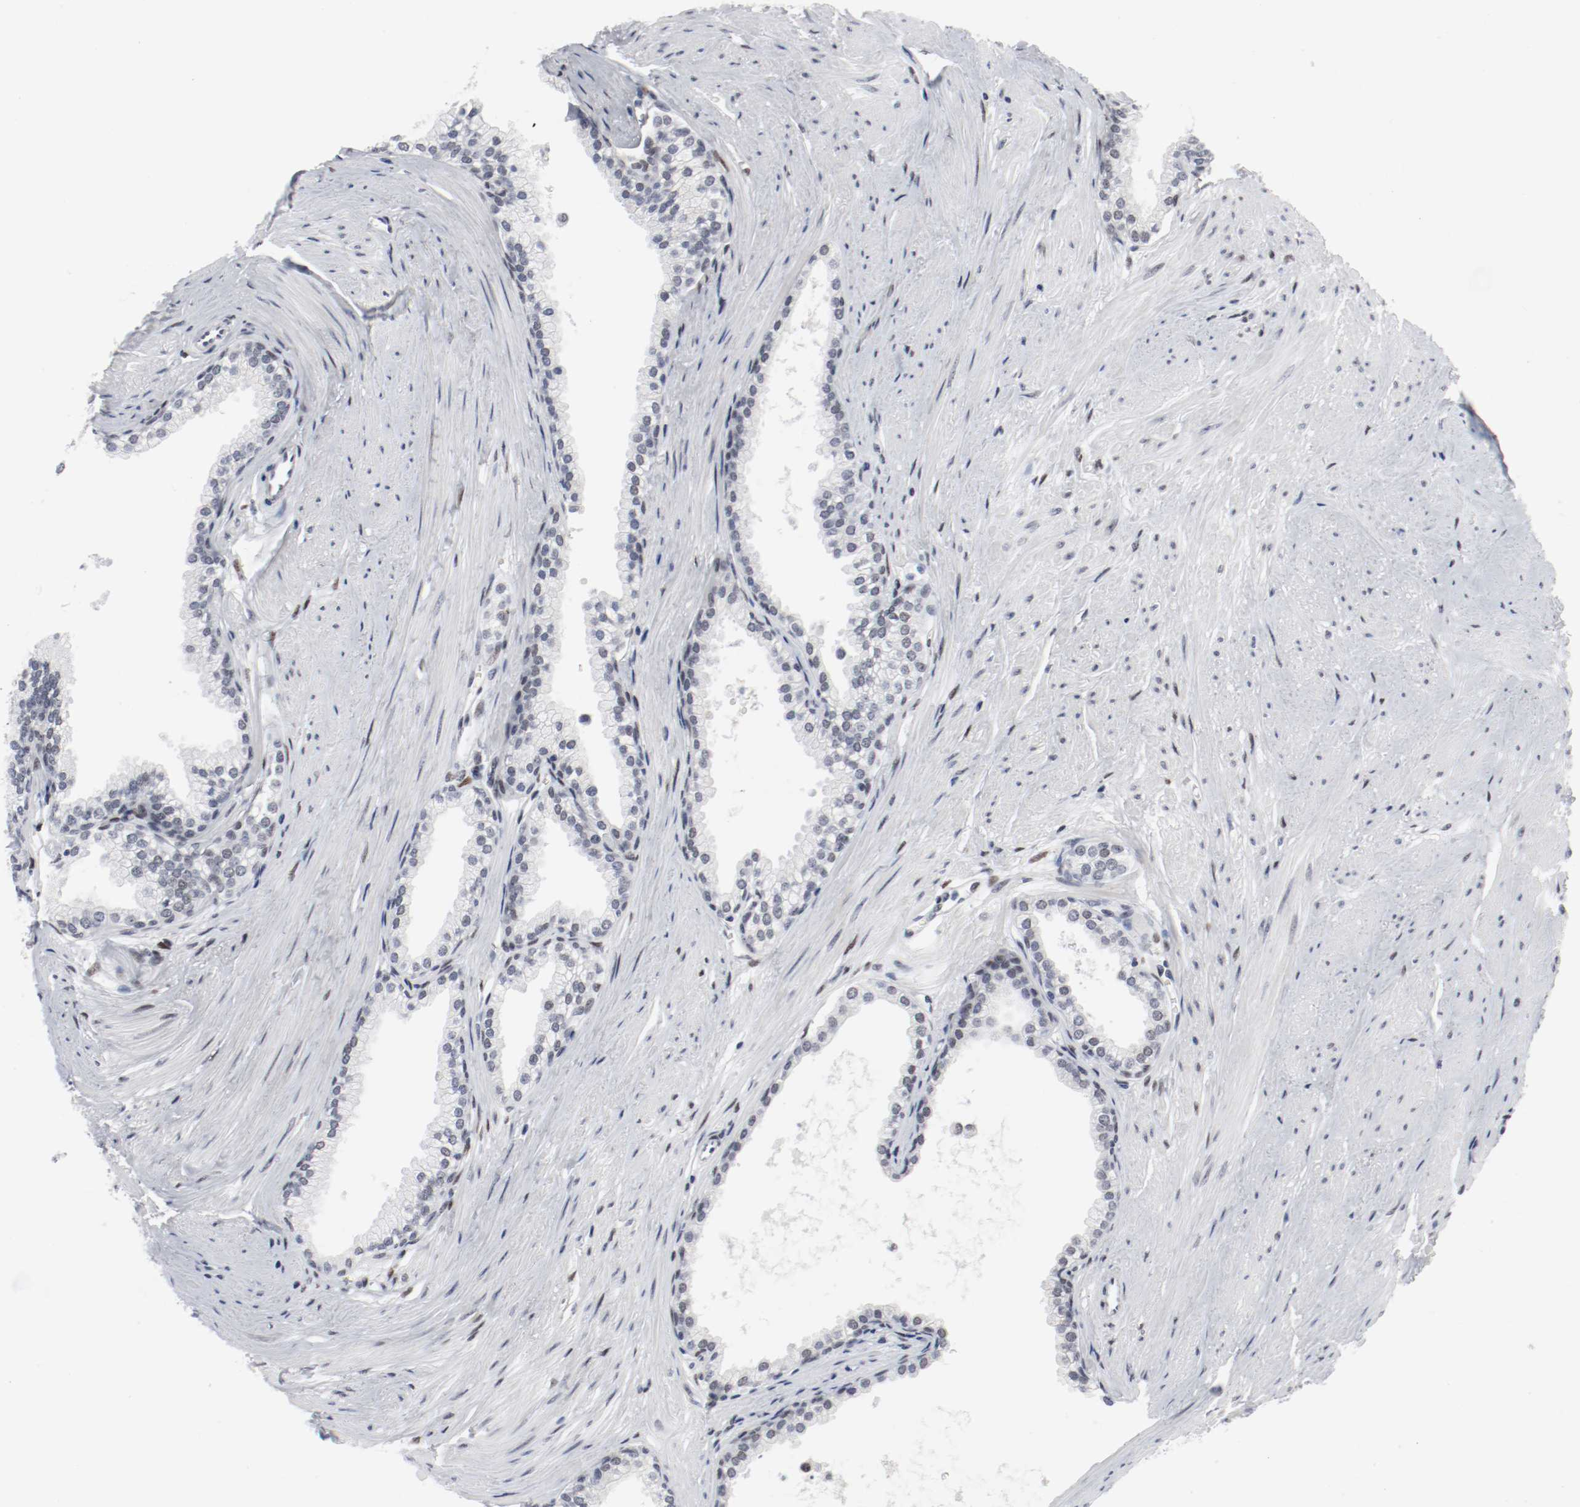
{"staining": {"intensity": "moderate", "quantity": ">75%", "location": "nuclear"}, "tissue": "prostate", "cell_type": "Glandular cells", "image_type": "normal", "snomed": [{"axis": "morphology", "description": "Normal tissue, NOS"}, {"axis": "topography", "description": "Prostate"}], "caption": "About >75% of glandular cells in unremarkable prostate demonstrate moderate nuclear protein positivity as visualized by brown immunohistochemical staining.", "gene": "ARNT", "patient": {"sex": "male", "age": 64}}